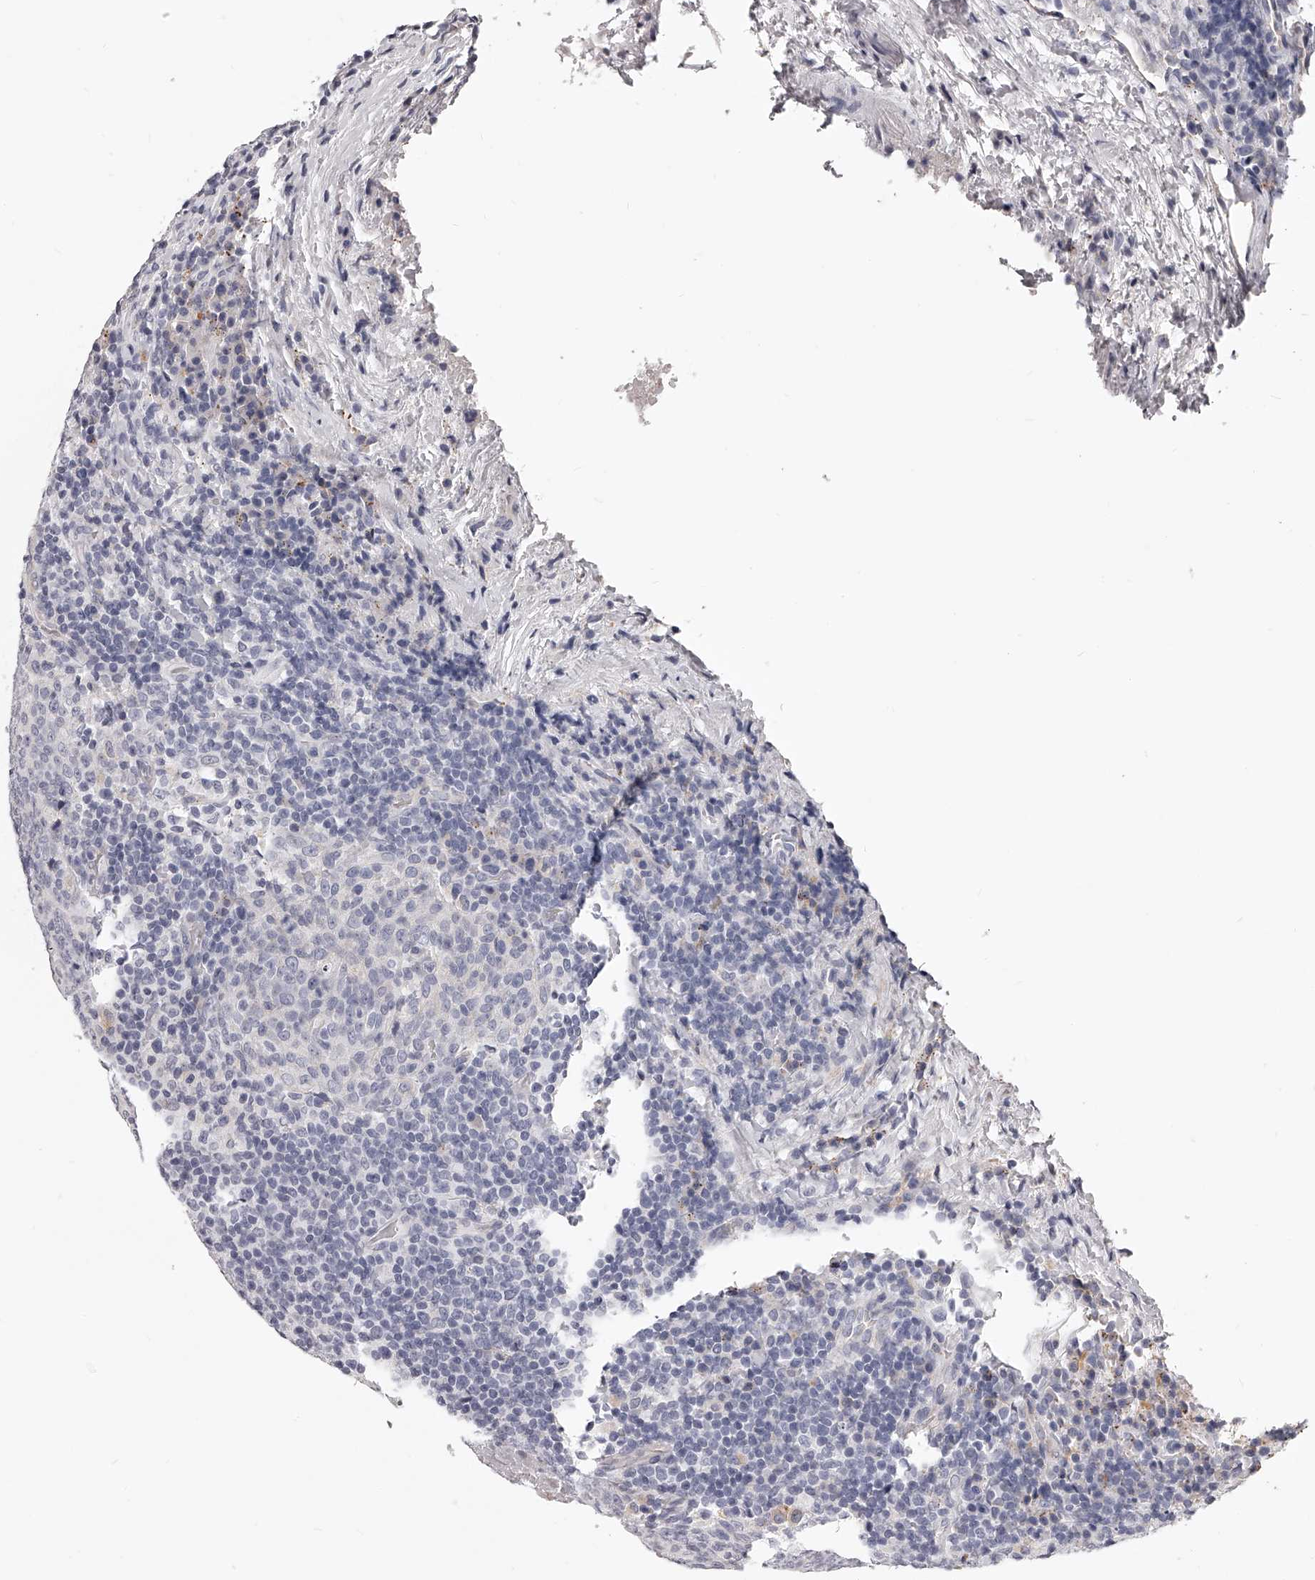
{"staining": {"intensity": "negative", "quantity": "none", "location": "none"}, "tissue": "head and neck cancer", "cell_type": "Tumor cells", "image_type": "cancer", "snomed": [{"axis": "morphology", "description": "Squamous cell carcinoma, NOS"}, {"axis": "morphology", "description": "Squamous cell carcinoma, metastatic, NOS"}, {"axis": "topography", "description": "Lymph node"}, {"axis": "topography", "description": "Head-Neck"}], "caption": "The immunohistochemistry (IHC) micrograph has no significant positivity in tumor cells of head and neck cancer tissue.", "gene": "DMRT1", "patient": {"sex": "male", "age": 62}}